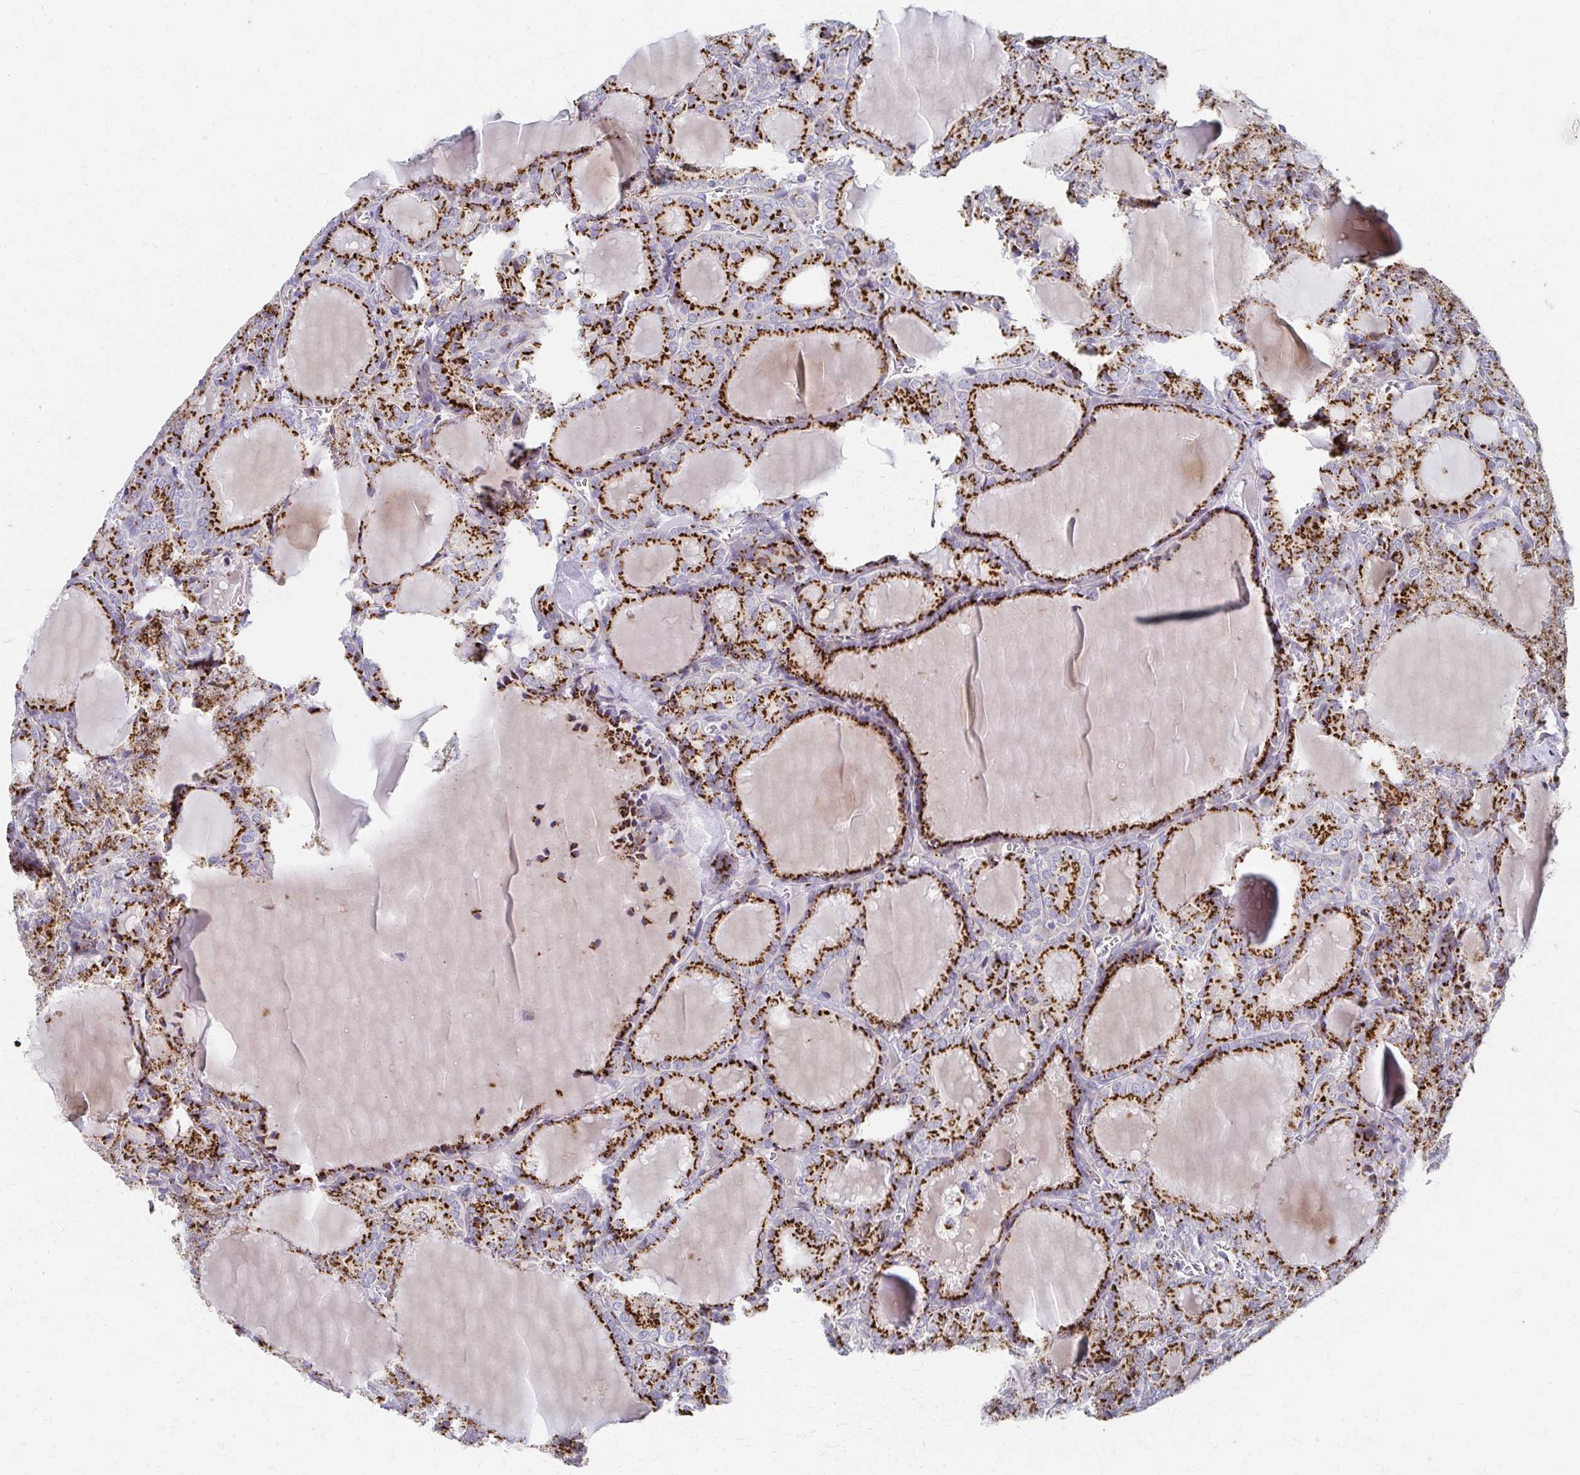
{"staining": {"intensity": "strong", "quantity": ">75%", "location": "cytoplasmic/membranous"}, "tissue": "thyroid cancer", "cell_type": "Tumor cells", "image_type": "cancer", "snomed": [{"axis": "morphology", "description": "Follicular adenoma carcinoma, NOS"}, {"axis": "topography", "description": "Thyroid gland"}], "caption": "A brown stain labels strong cytoplasmic/membranous positivity of a protein in human thyroid cancer tumor cells.", "gene": "TM9SF1", "patient": {"sex": "male", "age": 74}}